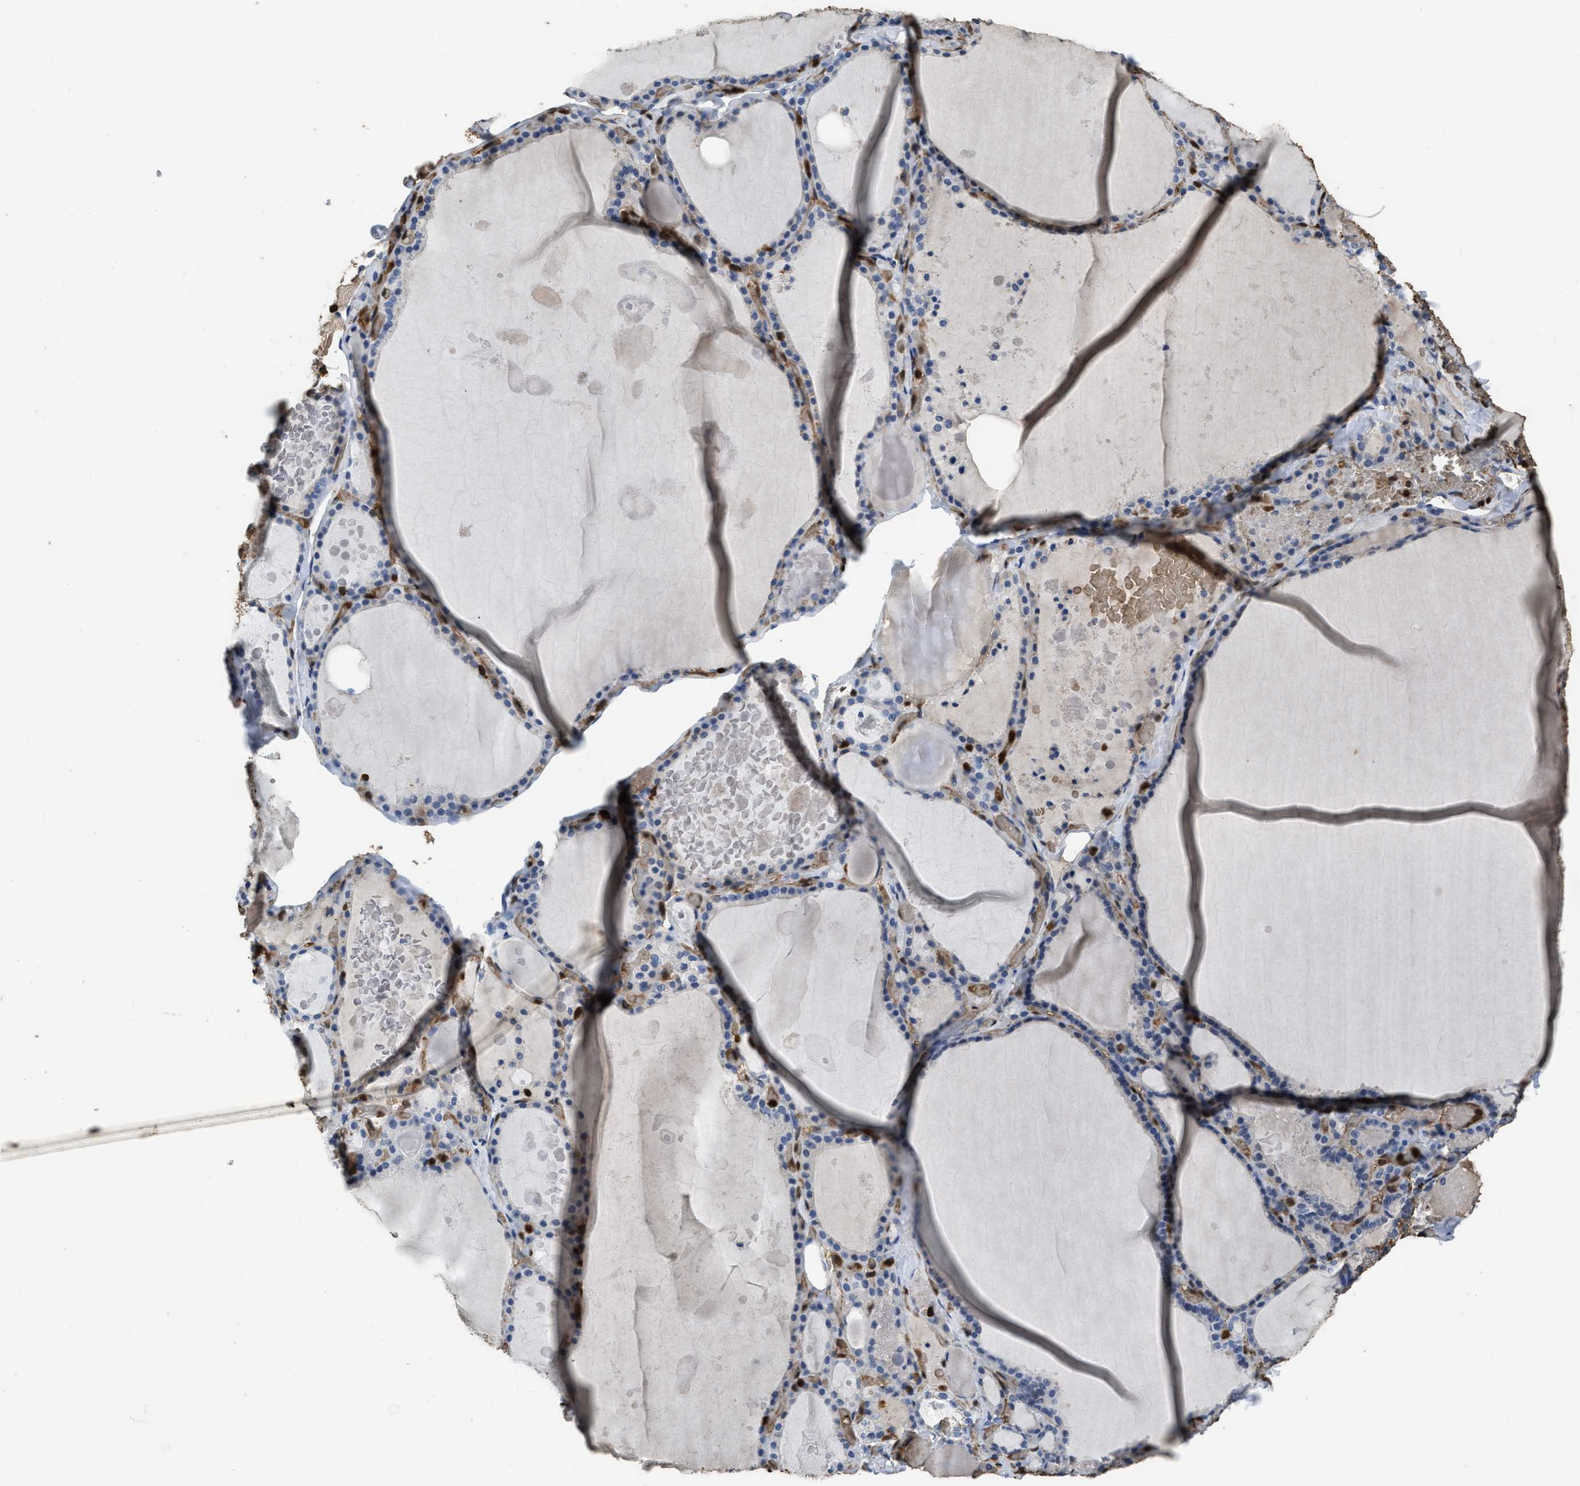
{"staining": {"intensity": "negative", "quantity": "none", "location": "none"}, "tissue": "thyroid gland", "cell_type": "Glandular cells", "image_type": "normal", "snomed": [{"axis": "morphology", "description": "Normal tissue, NOS"}, {"axis": "topography", "description": "Thyroid gland"}], "caption": "The immunohistochemistry (IHC) image has no significant staining in glandular cells of thyroid gland. (DAB (3,3'-diaminobenzidine) IHC, high magnification).", "gene": "ARHGDIB", "patient": {"sex": "male", "age": 56}}